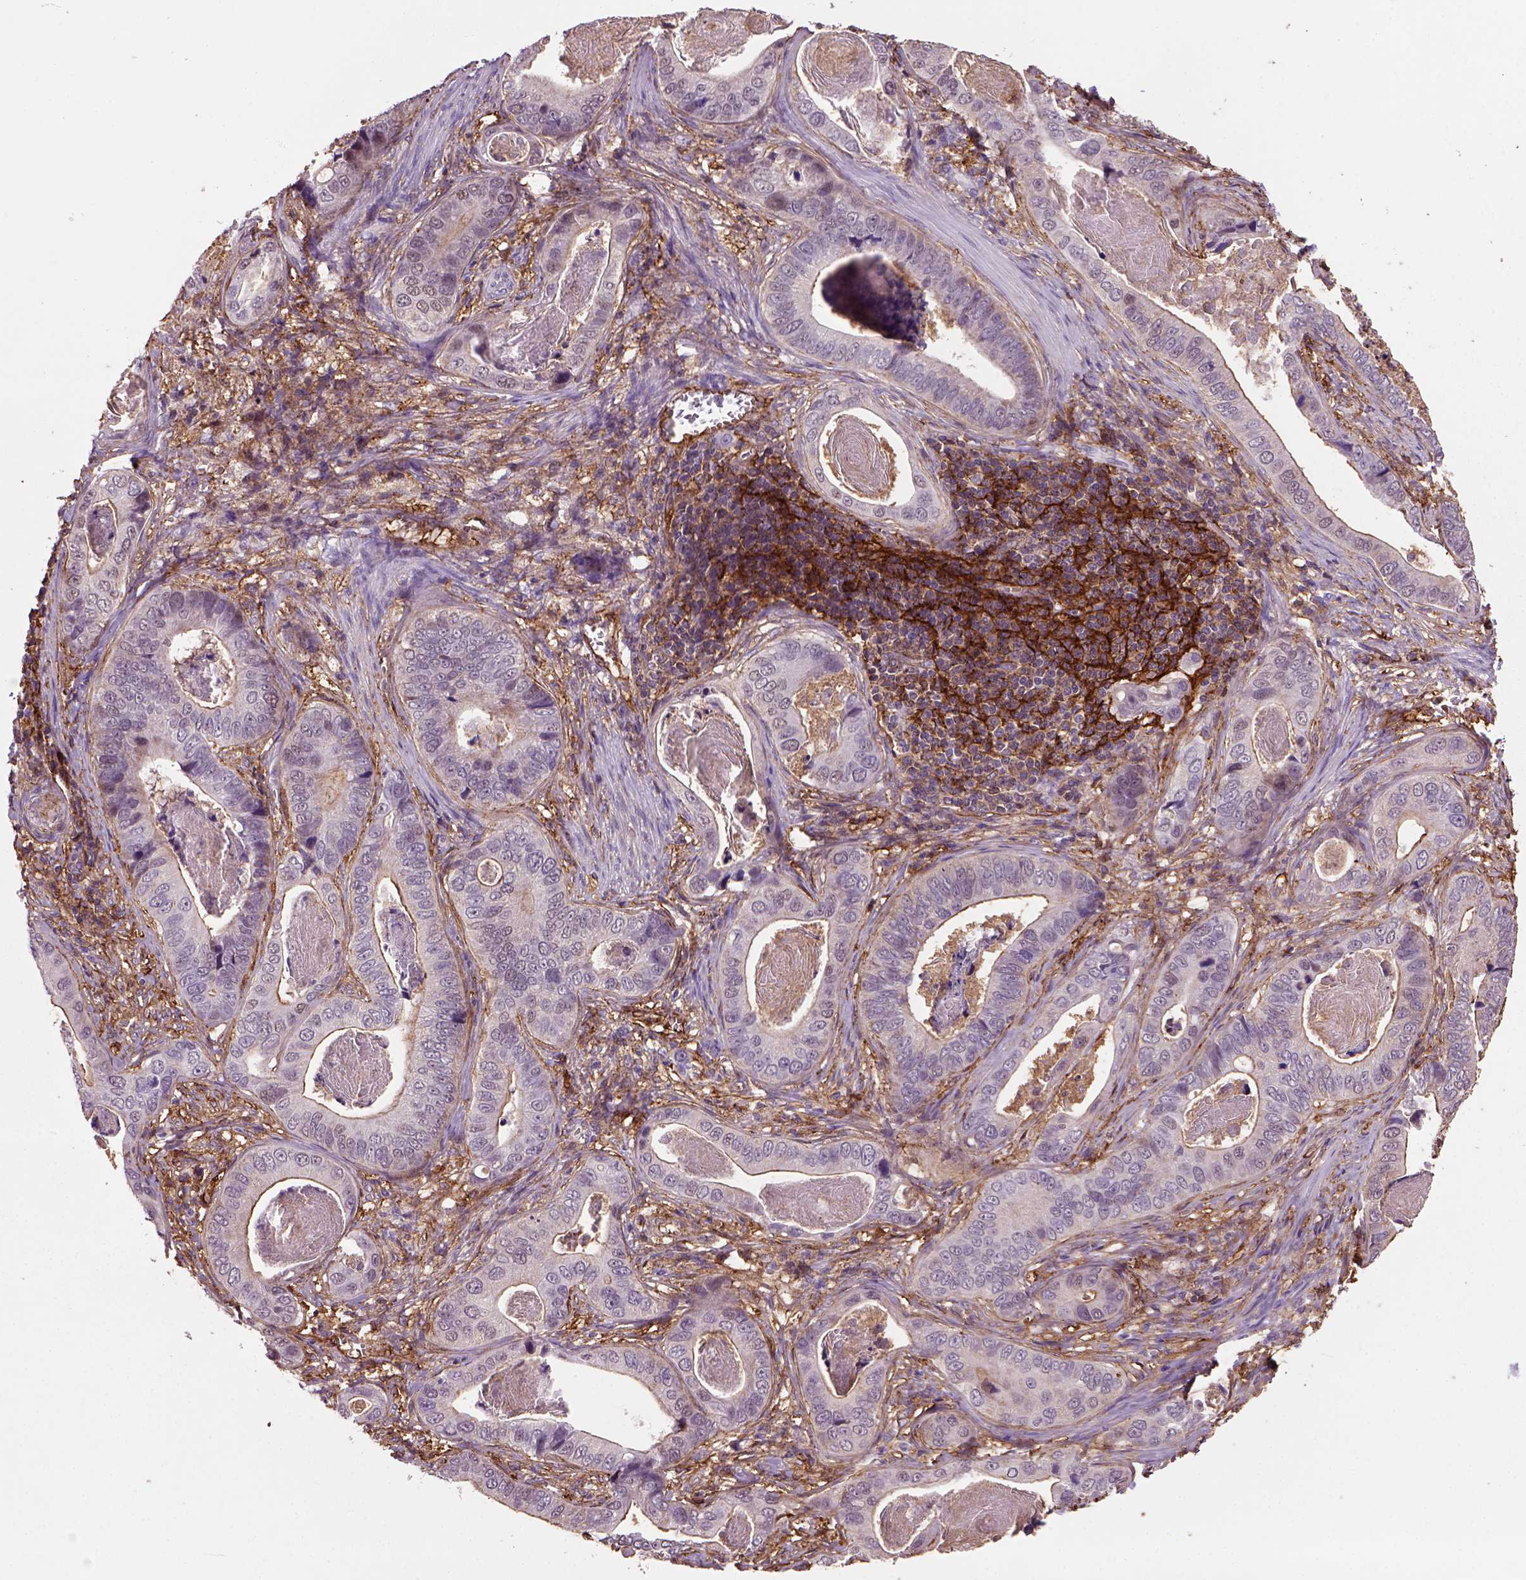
{"staining": {"intensity": "negative", "quantity": "none", "location": "none"}, "tissue": "stomach cancer", "cell_type": "Tumor cells", "image_type": "cancer", "snomed": [{"axis": "morphology", "description": "Adenocarcinoma, NOS"}, {"axis": "topography", "description": "Stomach"}], "caption": "An IHC micrograph of stomach cancer (adenocarcinoma) is shown. There is no staining in tumor cells of stomach cancer (adenocarcinoma).", "gene": "MARCKS", "patient": {"sex": "male", "age": 84}}